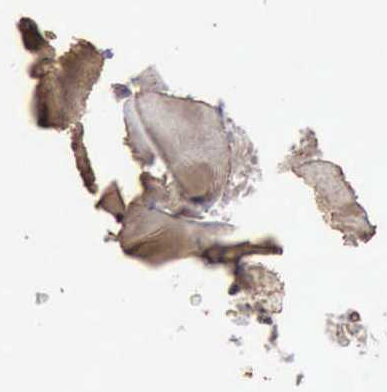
{"staining": {"intensity": "negative", "quantity": "none", "location": "none"}, "tissue": "smooth muscle", "cell_type": "Smooth muscle cells", "image_type": "normal", "snomed": [{"axis": "morphology", "description": "Normal tissue, NOS"}, {"axis": "topography", "description": "Smooth muscle"}], "caption": "Immunohistochemical staining of benign human smooth muscle shows no significant positivity in smooth muscle cells. (DAB (3,3'-diaminobenzidine) immunohistochemistry (IHC), high magnification).", "gene": "MMP9", "patient": {"sex": "male", "age": 56}}